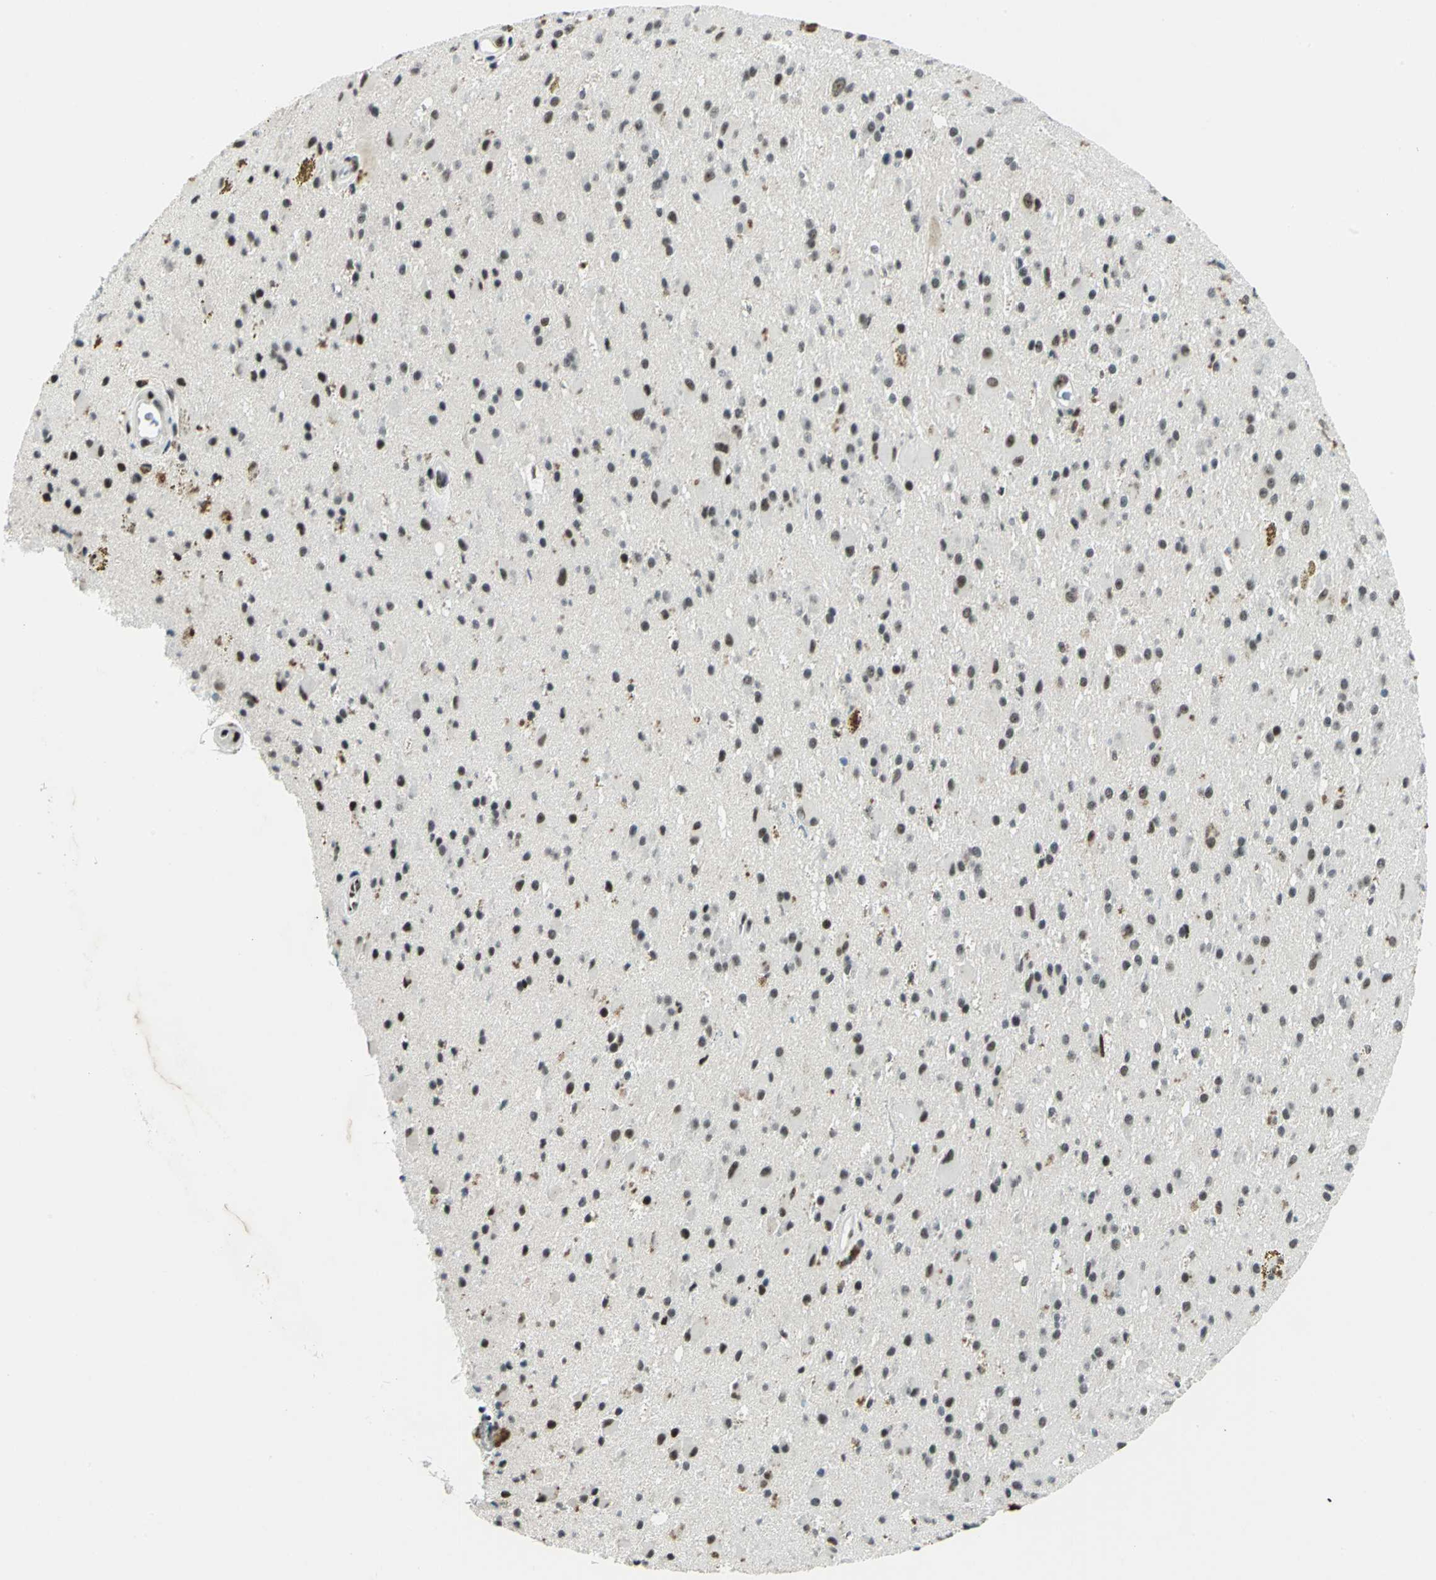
{"staining": {"intensity": "strong", "quantity": ">75%", "location": "nuclear"}, "tissue": "glioma", "cell_type": "Tumor cells", "image_type": "cancer", "snomed": [{"axis": "morphology", "description": "Glioma, malignant, Low grade"}, {"axis": "topography", "description": "Brain"}], "caption": "A brown stain shows strong nuclear expression of a protein in glioma tumor cells.", "gene": "KAT6B", "patient": {"sex": "male", "age": 58}}